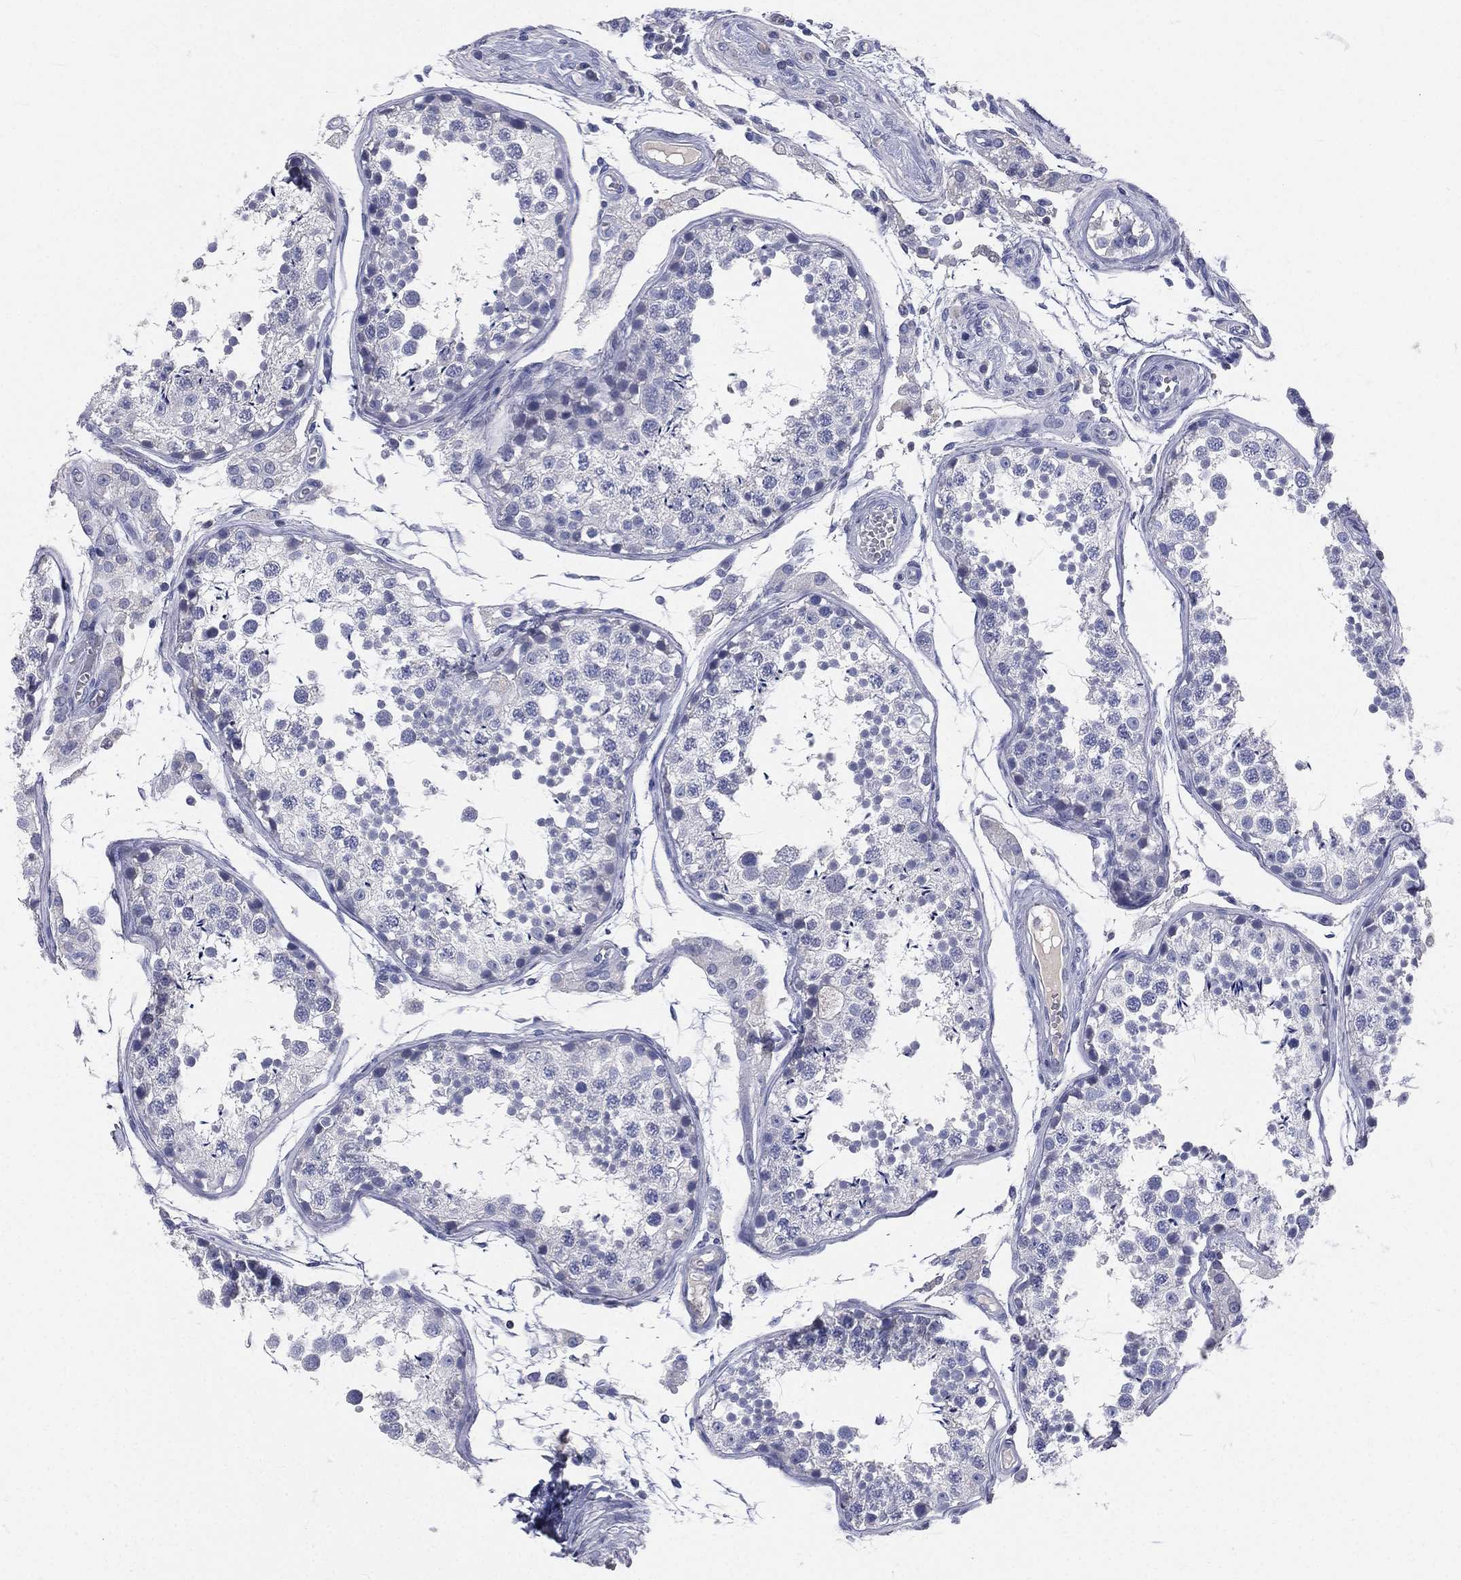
{"staining": {"intensity": "negative", "quantity": "none", "location": "none"}, "tissue": "testis", "cell_type": "Cells in seminiferous ducts", "image_type": "normal", "snomed": [{"axis": "morphology", "description": "Normal tissue, NOS"}, {"axis": "topography", "description": "Testis"}], "caption": "Cells in seminiferous ducts show no significant expression in benign testis. (Stains: DAB (3,3'-diaminobenzidine) IHC with hematoxylin counter stain, Microscopy: brightfield microscopy at high magnification).", "gene": "CD3D", "patient": {"sex": "male", "age": 29}}